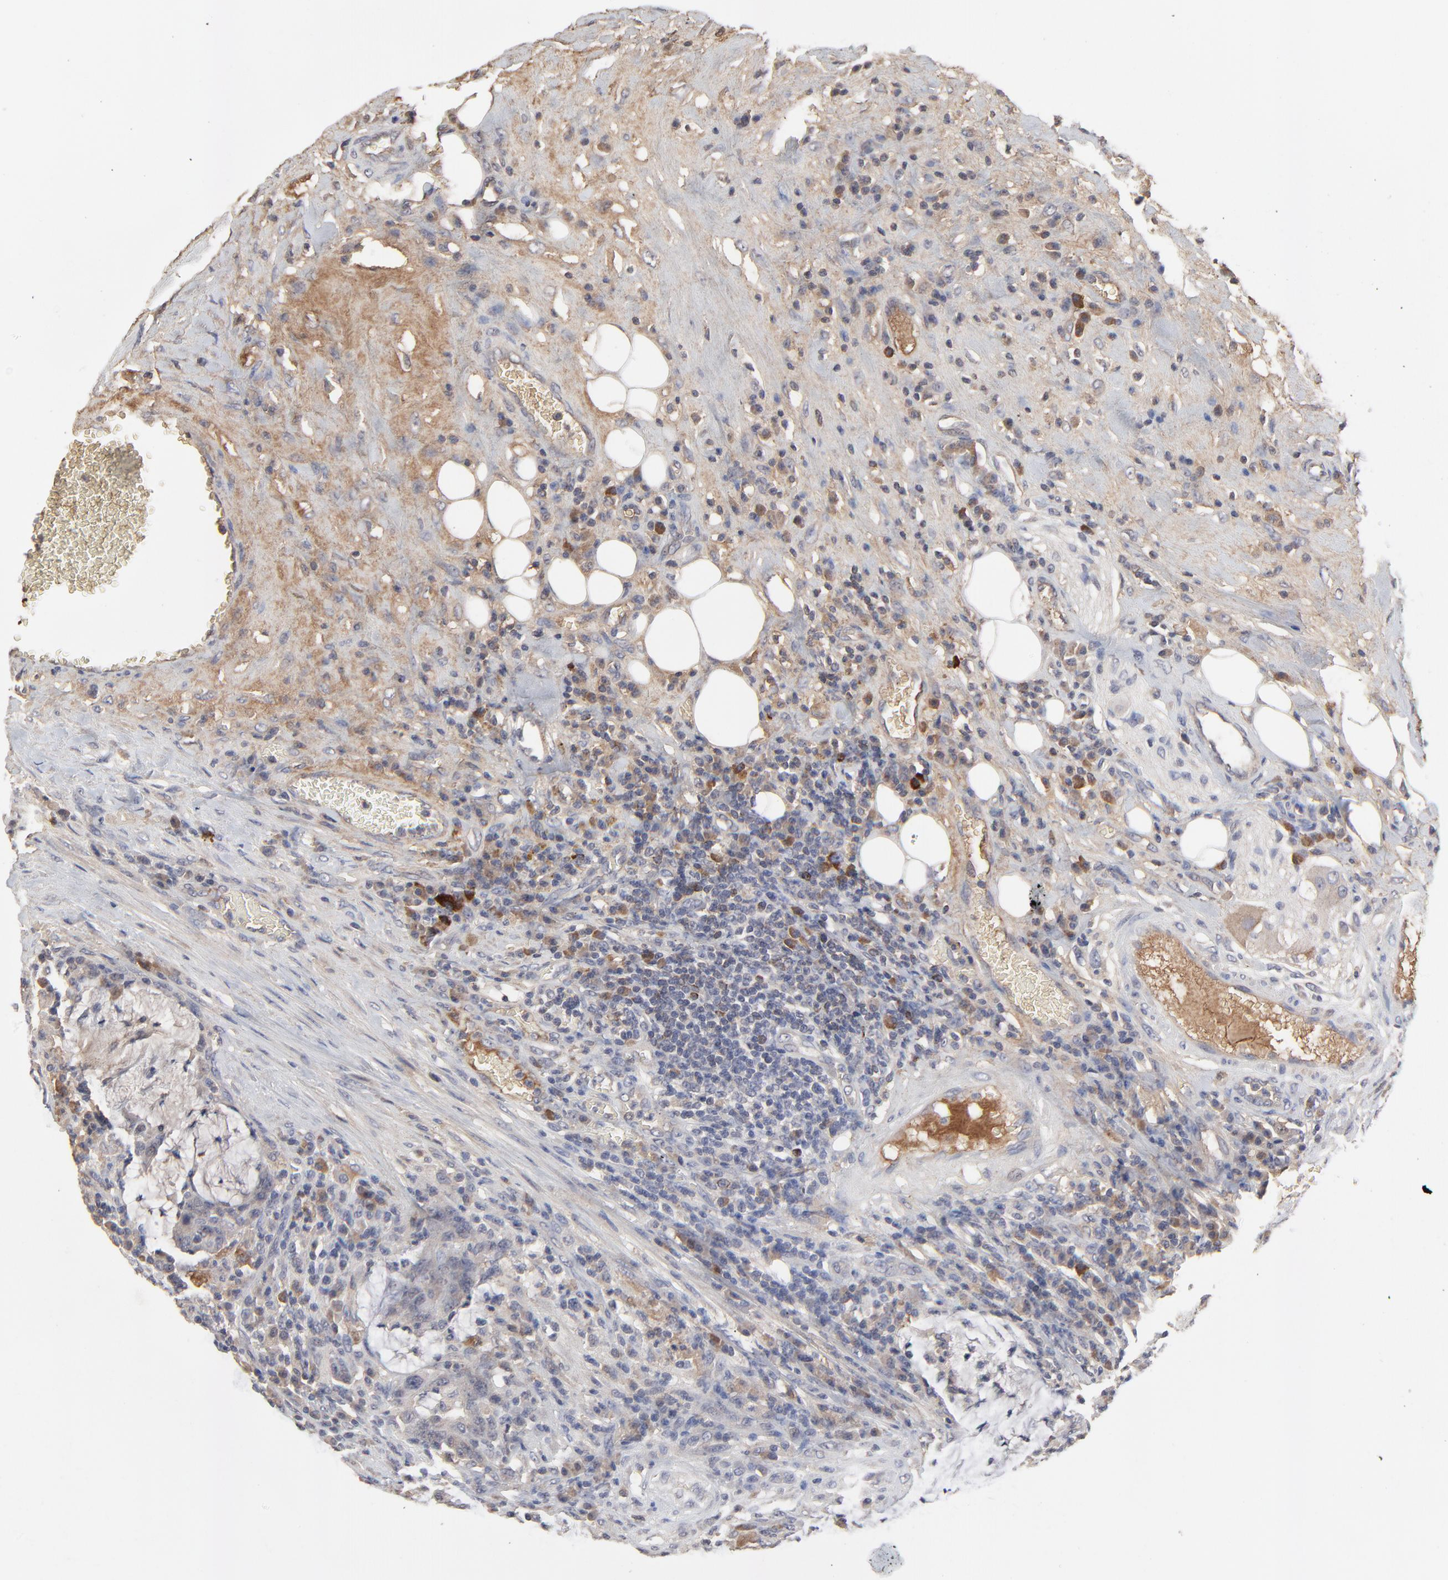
{"staining": {"intensity": "weak", "quantity": ">75%", "location": "cytoplasmic/membranous"}, "tissue": "colorectal cancer", "cell_type": "Tumor cells", "image_type": "cancer", "snomed": [{"axis": "morphology", "description": "Adenocarcinoma, NOS"}, {"axis": "topography", "description": "Colon"}], "caption": "This photomicrograph shows colorectal cancer (adenocarcinoma) stained with immunohistochemistry (IHC) to label a protein in brown. The cytoplasmic/membranous of tumor cells show weak positivity for the protein. Nuclei are counter-stained blue.", "gene": "VPREB3", "patient": {"sex": "male", "age": 54}}